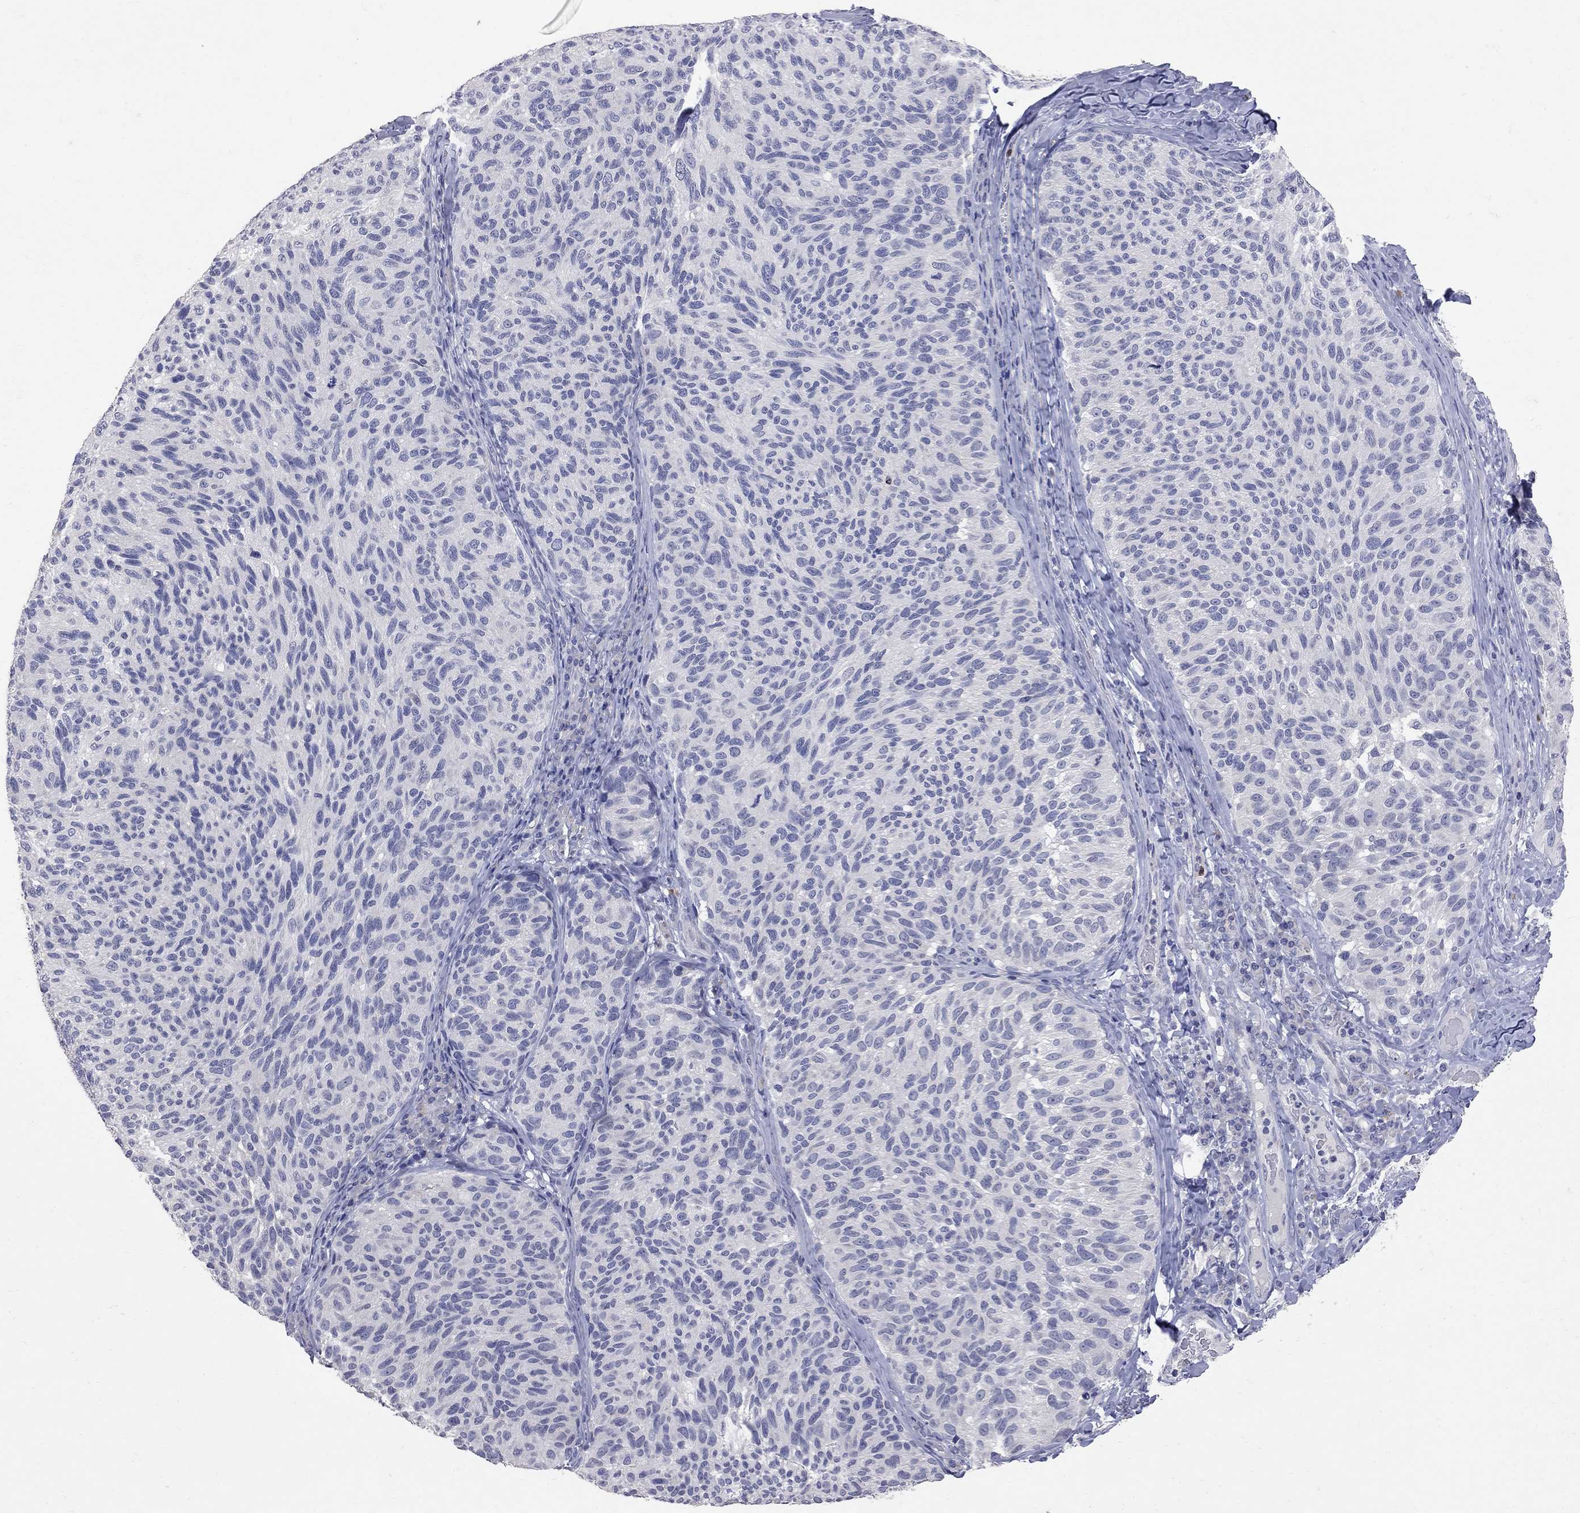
{"staining": {"intensity": "negative", "quantity": "none", "location": "none"}, "tissue": "melanoma", "cell_type": "Tumor cells", "image_type": "cancer", "snomed": [{"axis": "morphology", "description": "Malignant melanoma, NOS"}, {"axis": "topography", "description": "Skin"}], "caption": "Human malignant melanoma stained for a protein using immunohistochemistry (IHC) reveals no expression in tumor cells.", "gene": "NOS2", "patient": {"sex": "female", "age": 73}}